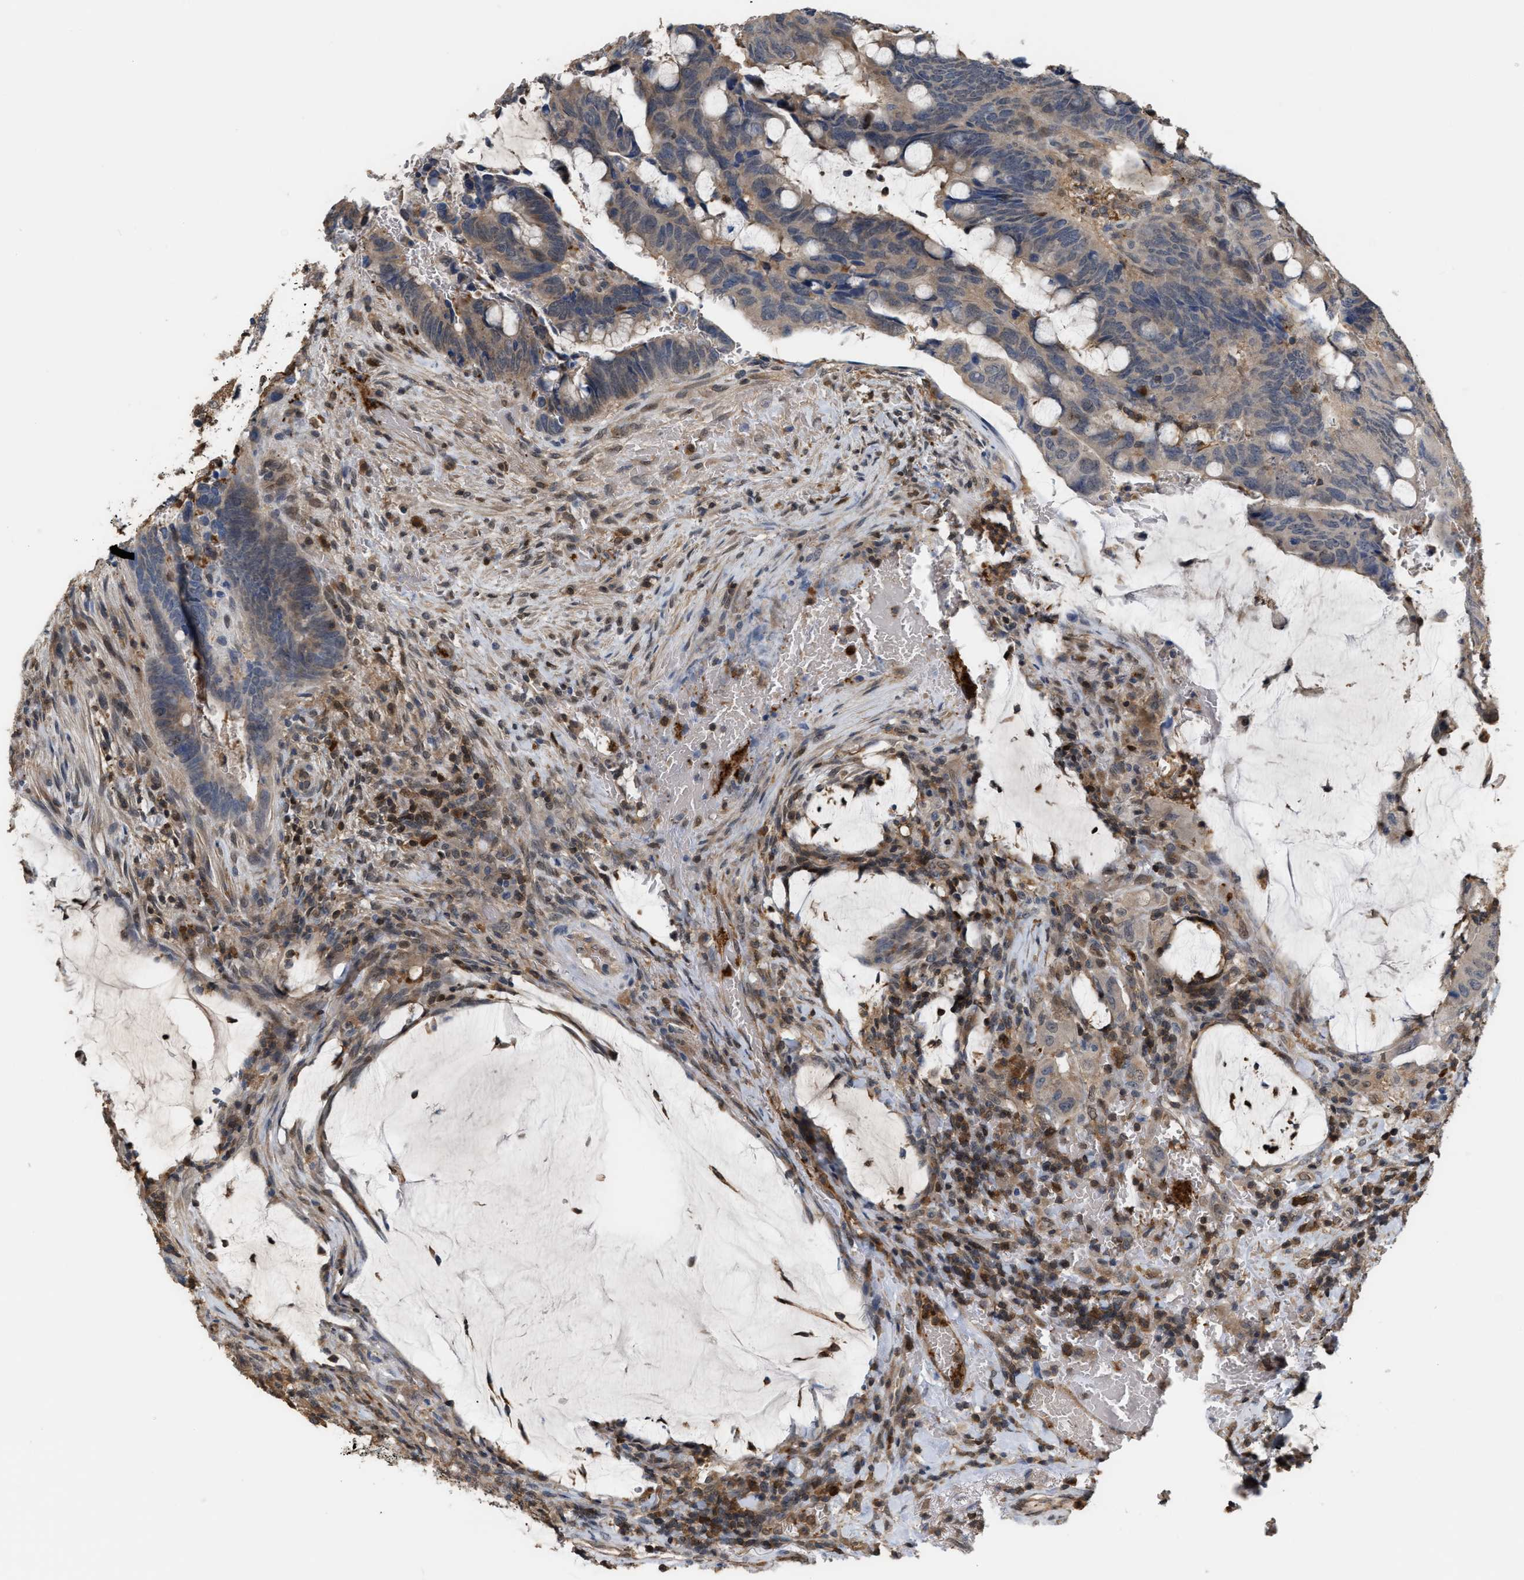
{"staining": {"intensity": "weak", "quantity": ">75%", "location": "cytoplasmic/membranous"}, "tissue": "colorectal cancer", "cell_type": "Tumor cells", "image_type": "cancer", "snomed": [{"axis": "morphology", "description": "Normal tissue, NOS"}, {"axis": "morphology", "description": "Adenocarcinoma, NOS"}, {"axis": "topography", "description": "Rectum"}, {"axis": "topography", "description": "Peripheral nerve tissue"}], "caption": "About >75% of tumor cells in human colorectal cancer (adenocarcinoma) exhibit weak cytoplasmic/membranous protein staining as visualized by brown immunohistochemical staining.", "gene": "MTPN", "patient": {"sex": "male", "age": 92}}